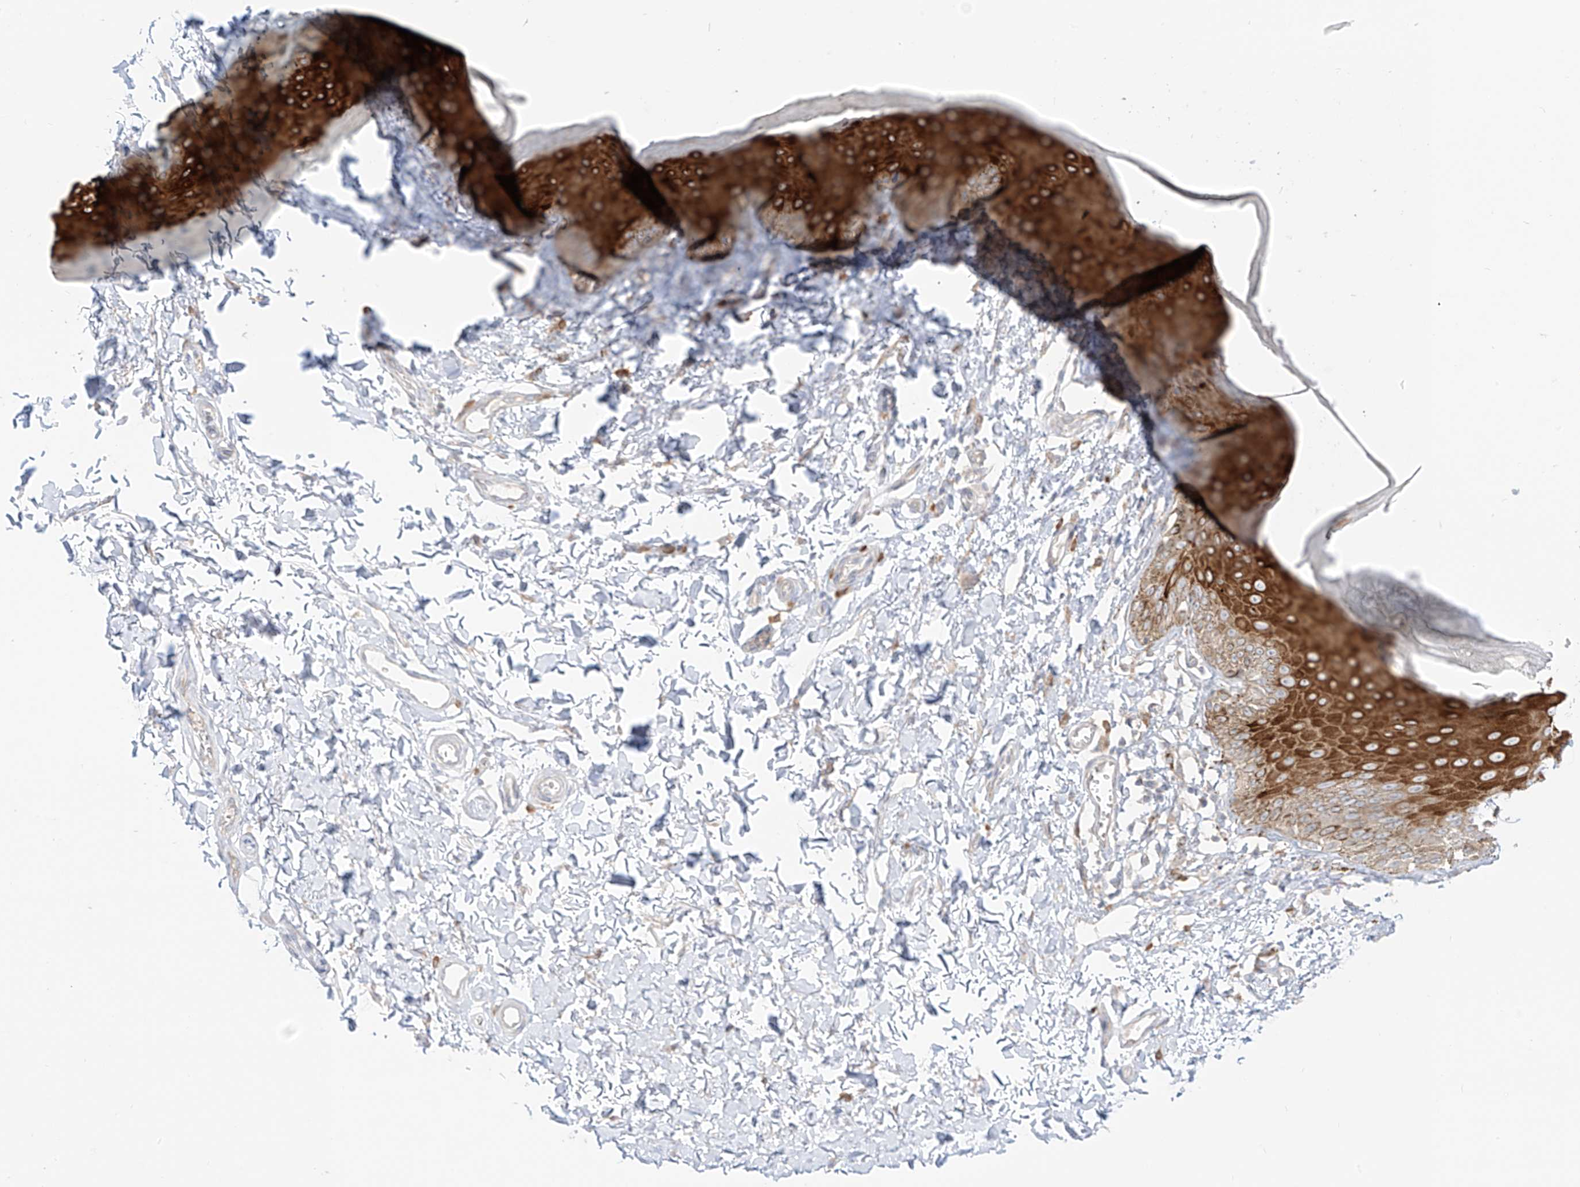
{"staining": {"intensity": "strong", "quantity": "25%-75%", "location": "cytoplasmic/membranous"}, "tissue": "skin", "cell_type": "Epidermal cells", "image_type": "normal", "snomed": [{"axis": "morphology", "description": "Normal tissue, NOS"}, {"axis": "topography", "description": "Anal"}], "caption": "Protein staining of benign skin shows strong cytoplasmic/membranous positivity in approximately 25%-75% of epidermal cells.", "gene": "SYTL3", "patient": {"sex": "male", "age": 44}}